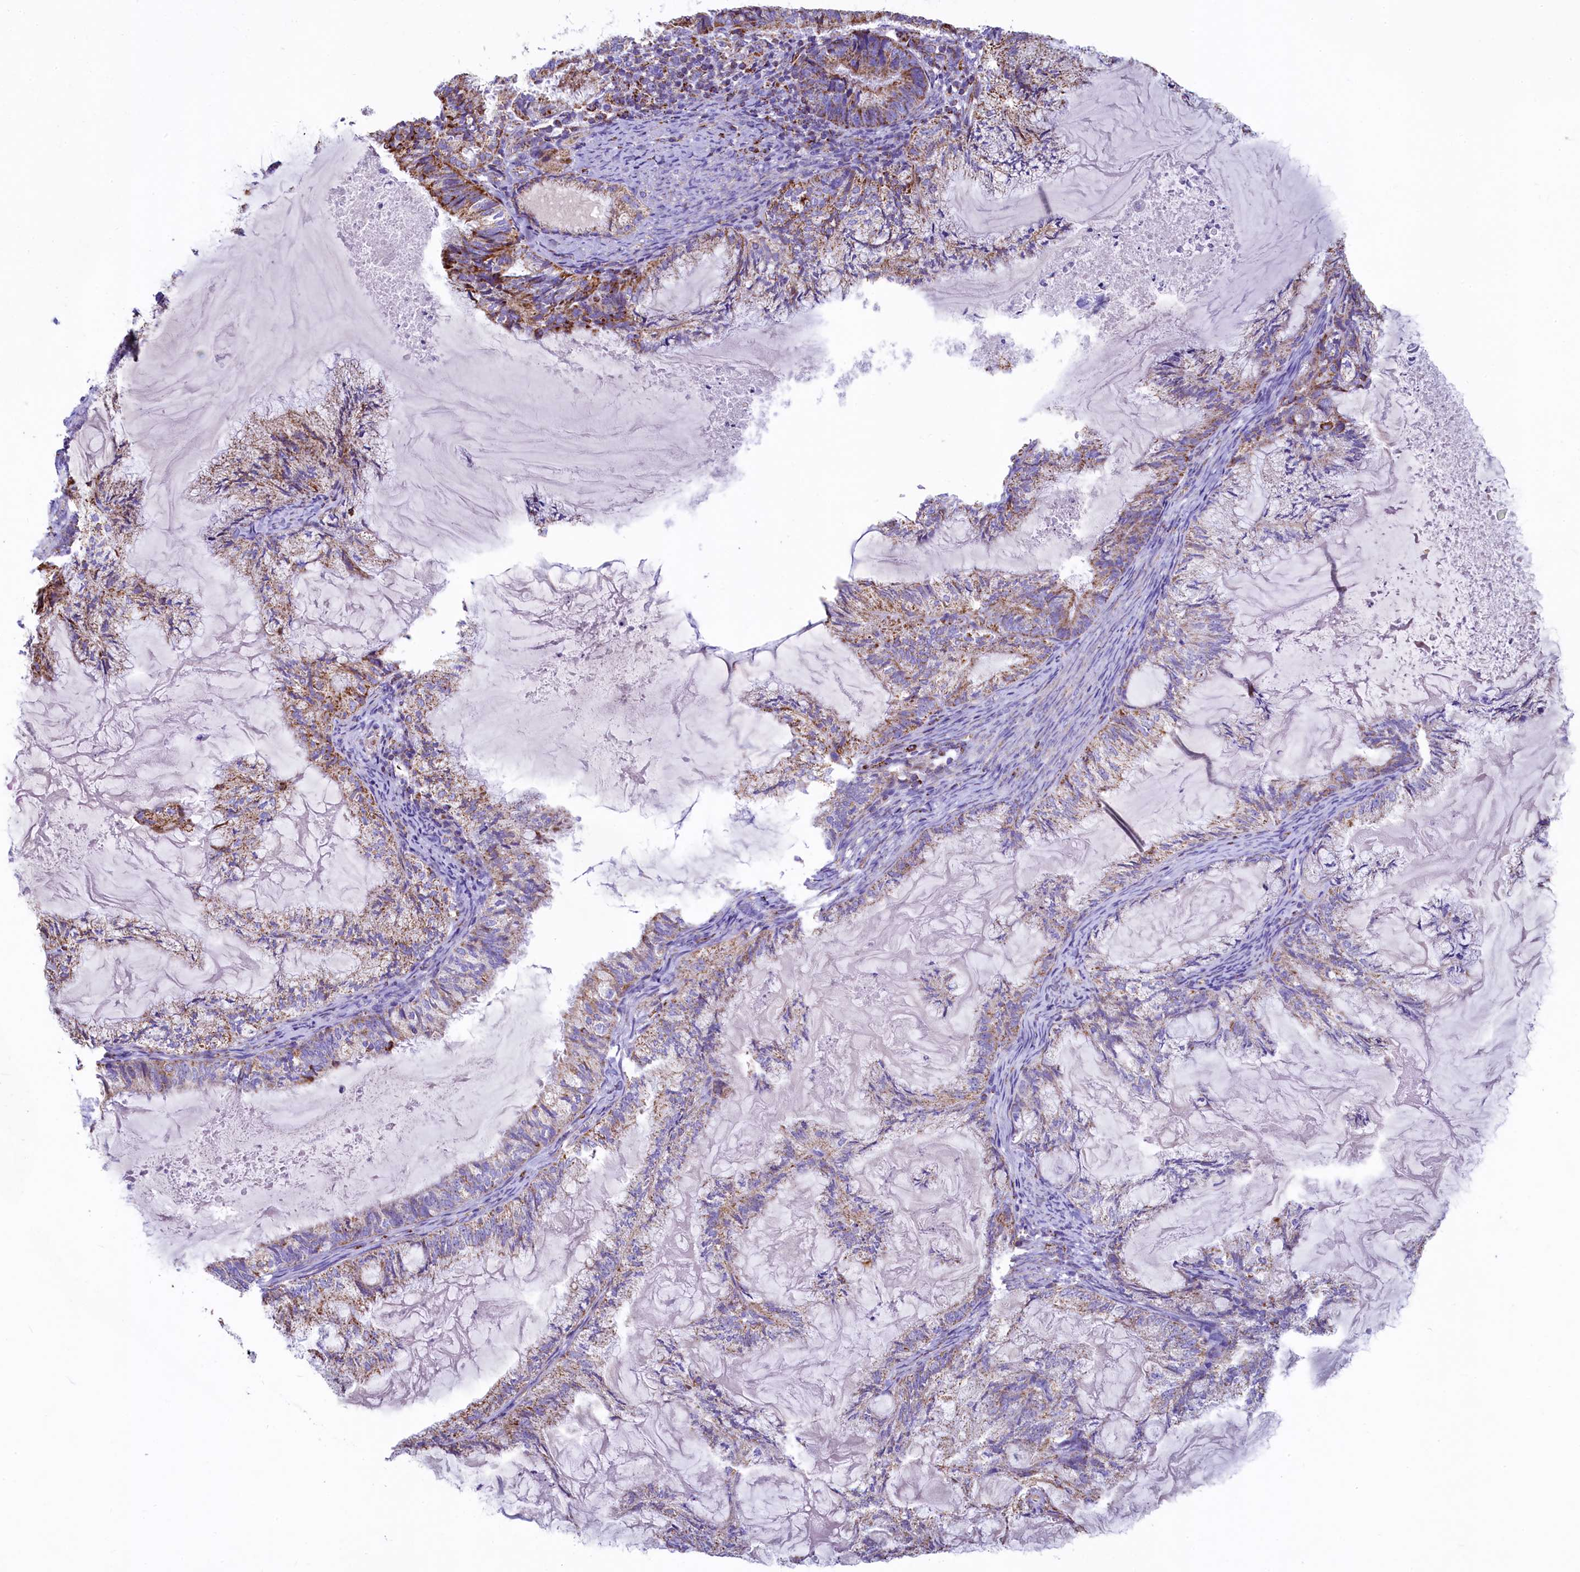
{"staining": {"intensity": "moderate", "quantity": "25%-75%", "location": "cytoplasmic/membranous"}, "tissue": "endometrial cancer", "cell_type": "Tumor cells", "image_type": "cancer", "snomed": [{"axis": "morphology", "description": "Adenocarcinoma, NOS"}, {"axis": "topography", "description": "Endometrium"}], "caption": "Protein expression analysis of human endometrial adenocarcinoma reveals moderate cytoplasmic/membranous positivity in approximately 25%-75% of tumor cells. The staining is performed using DAB brown chromogen to label protein expression. The nuclei are counter-stained blue using hematoxylin.", "gene": "IDH3A", "patient": {"sex": "female", "age": 86}}